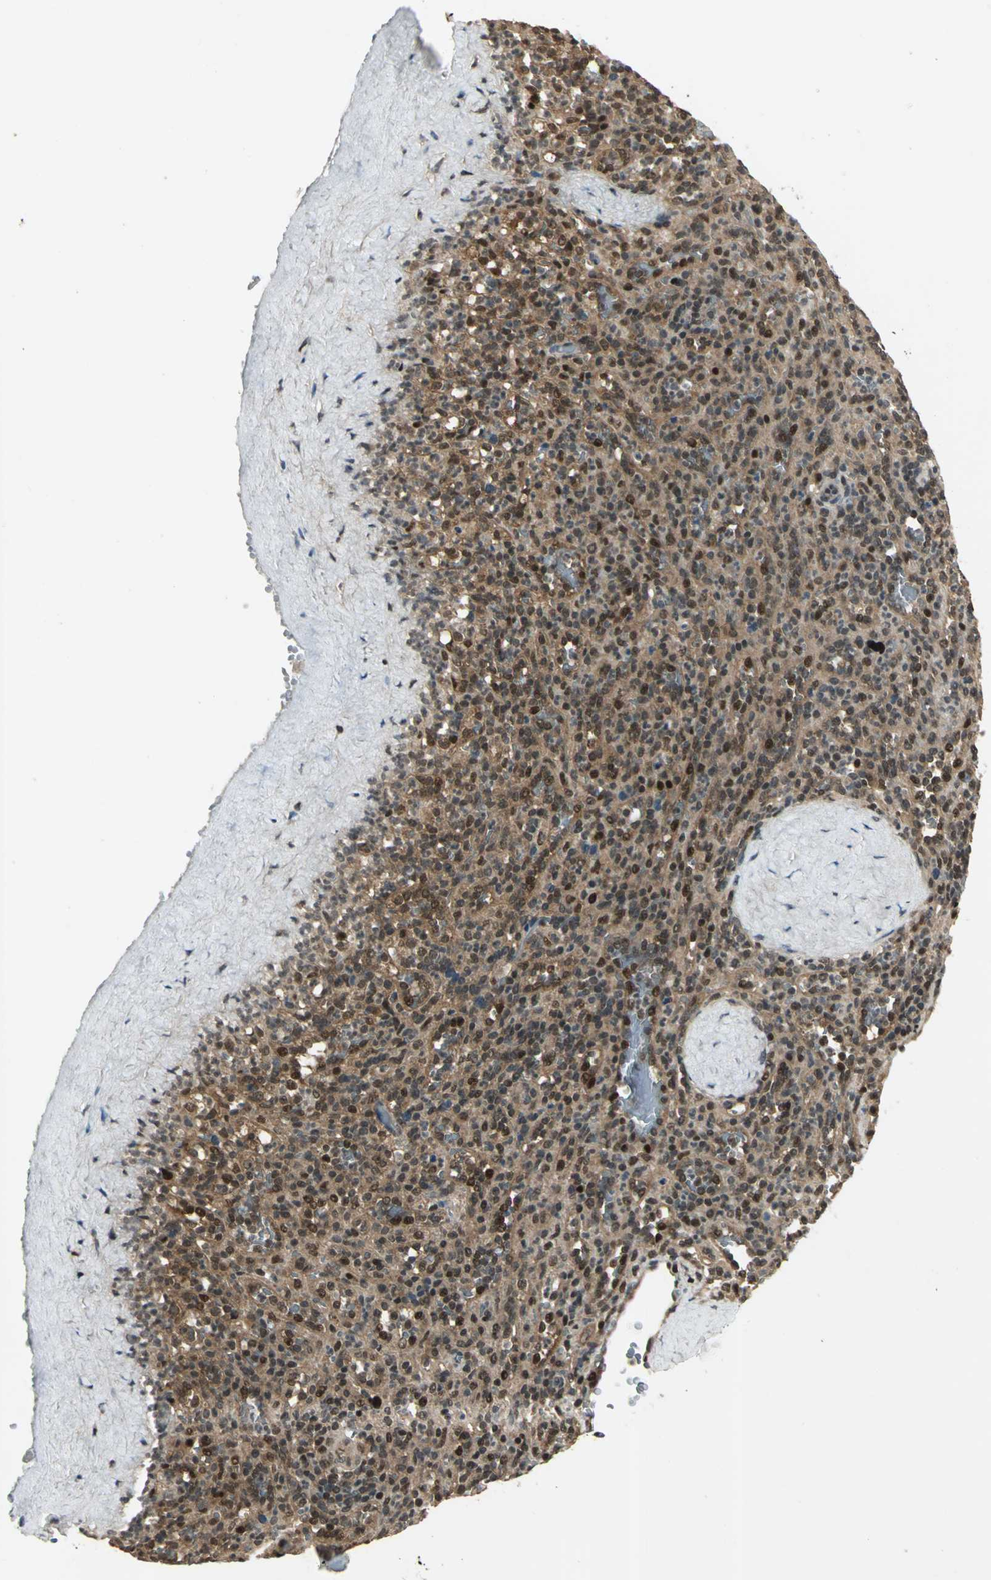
{"staining": {"intensity": "moderate", "quantity": ">75%", "location": "cytoplasmic/membranous,nuclear"}, "tissue": "spleen", "cell_type": "Cells in red pulp", "image_type": "normal", "snomed": [{"axis": "morphology", "description": "Normal tissue, NOS"}, {"axis": "topography", "description": "Spleen"}], "caption": "Protein expression analysis of benign spleen displays moderate cytoplasmic/membranous,nuclear positivity in about >75% of cells in red pulp.", "gene": "PSMC3", "patient": {"sex": "male", "age": 36}}